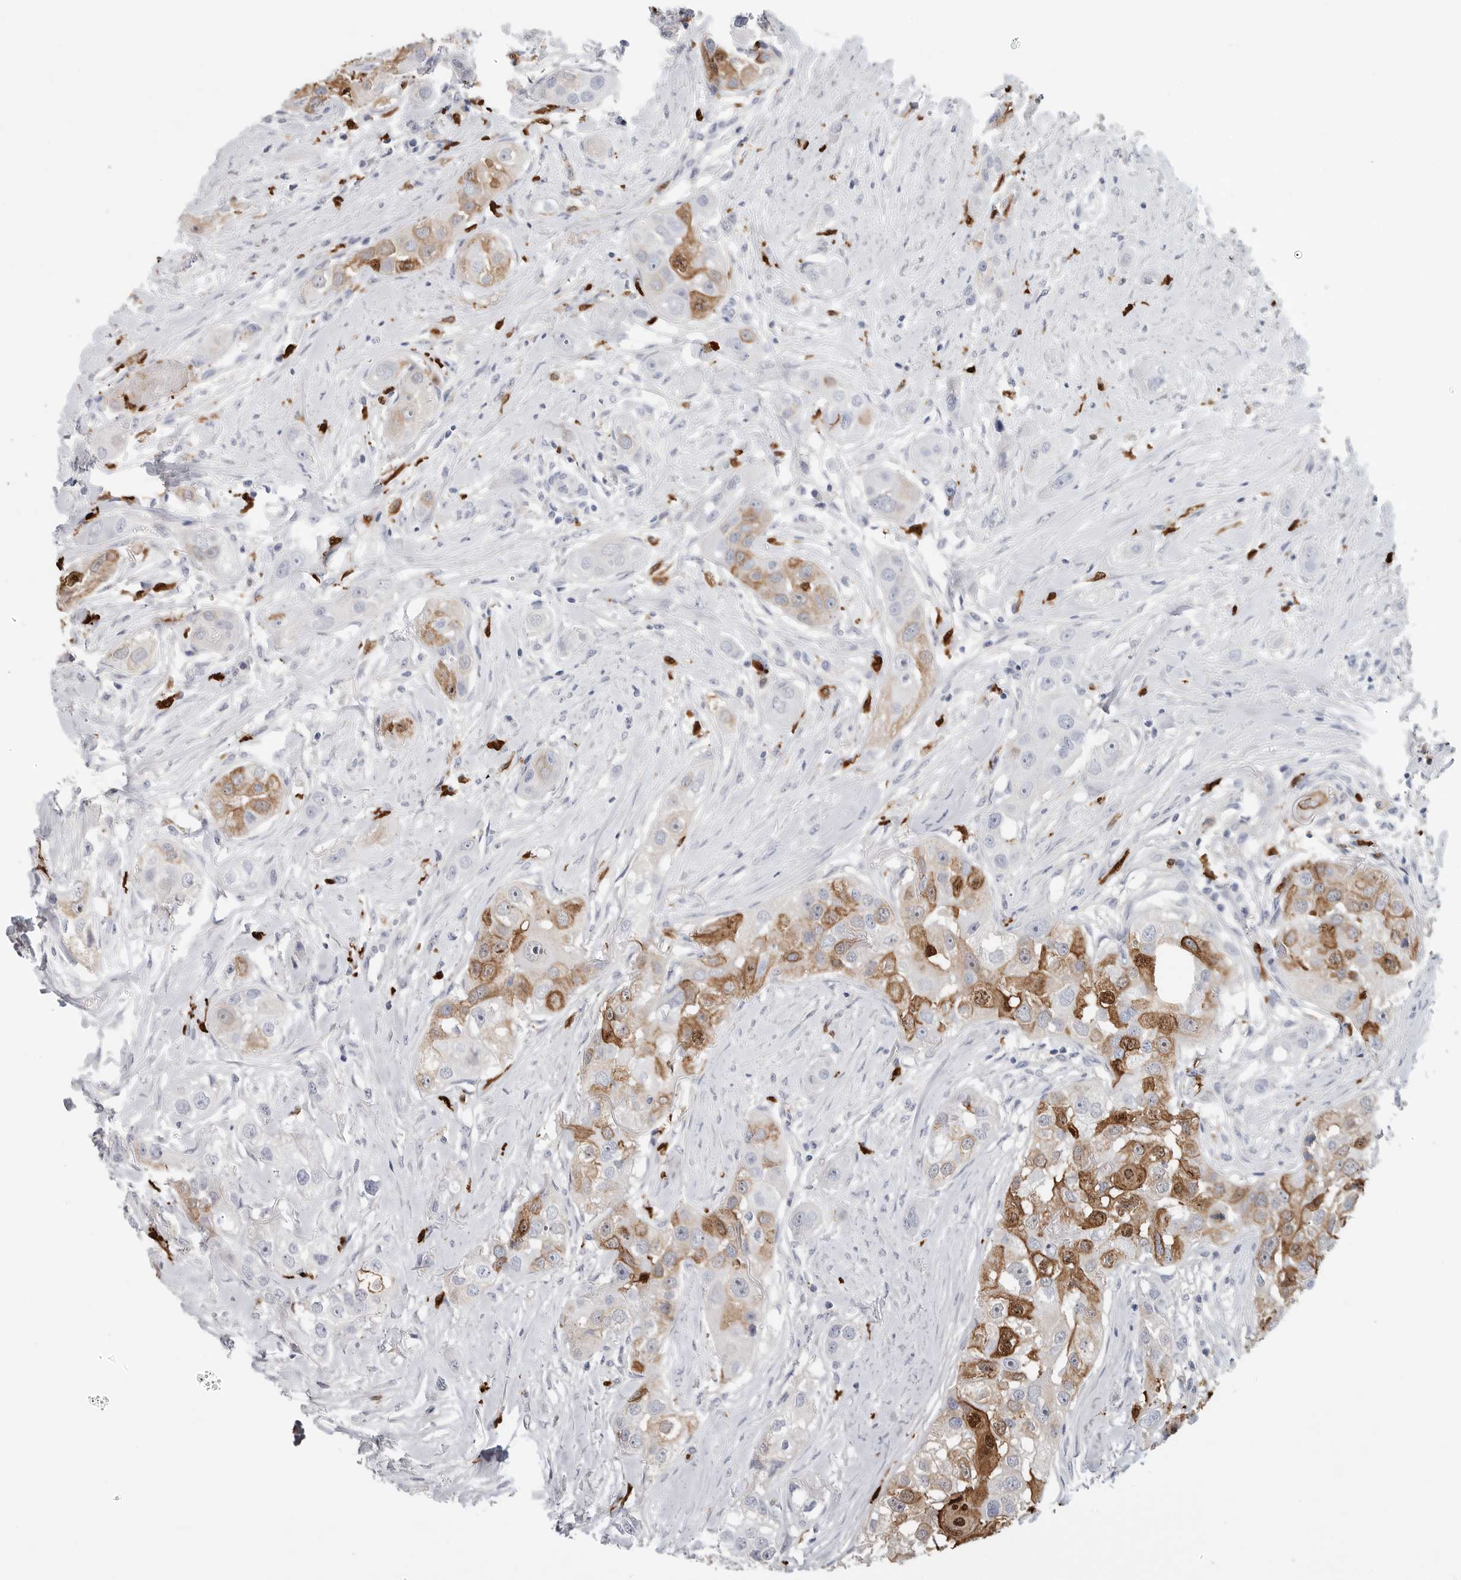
{"staining": {"intensity": "moderate", "quantity": ">75%", "location": "cytoplasmic/membranous,nuclear"}, "tissue": "head and neck cancer", "cell_type": "Tumor cells", "image_type": "cancer", "snomed": [{"axis": "morphology", "description": "Normal tissue, NOS"}, {"axis": "morphology", "description": "Squamous cell carcinoma, NOS"}, {"axis": "topography", "description": "Skeletal muscle"}, {"axis": "topography", "description": "Head-Neck"}], "caption": "Head and neck cancer stained with immunohistochemistry exhibits moderate cytoplasmic/membranous and nuclear positivity in approximately >75% of tumor cells.", "gene": "CYB561D1", "patient": {"sex": "male", "age": 51}}